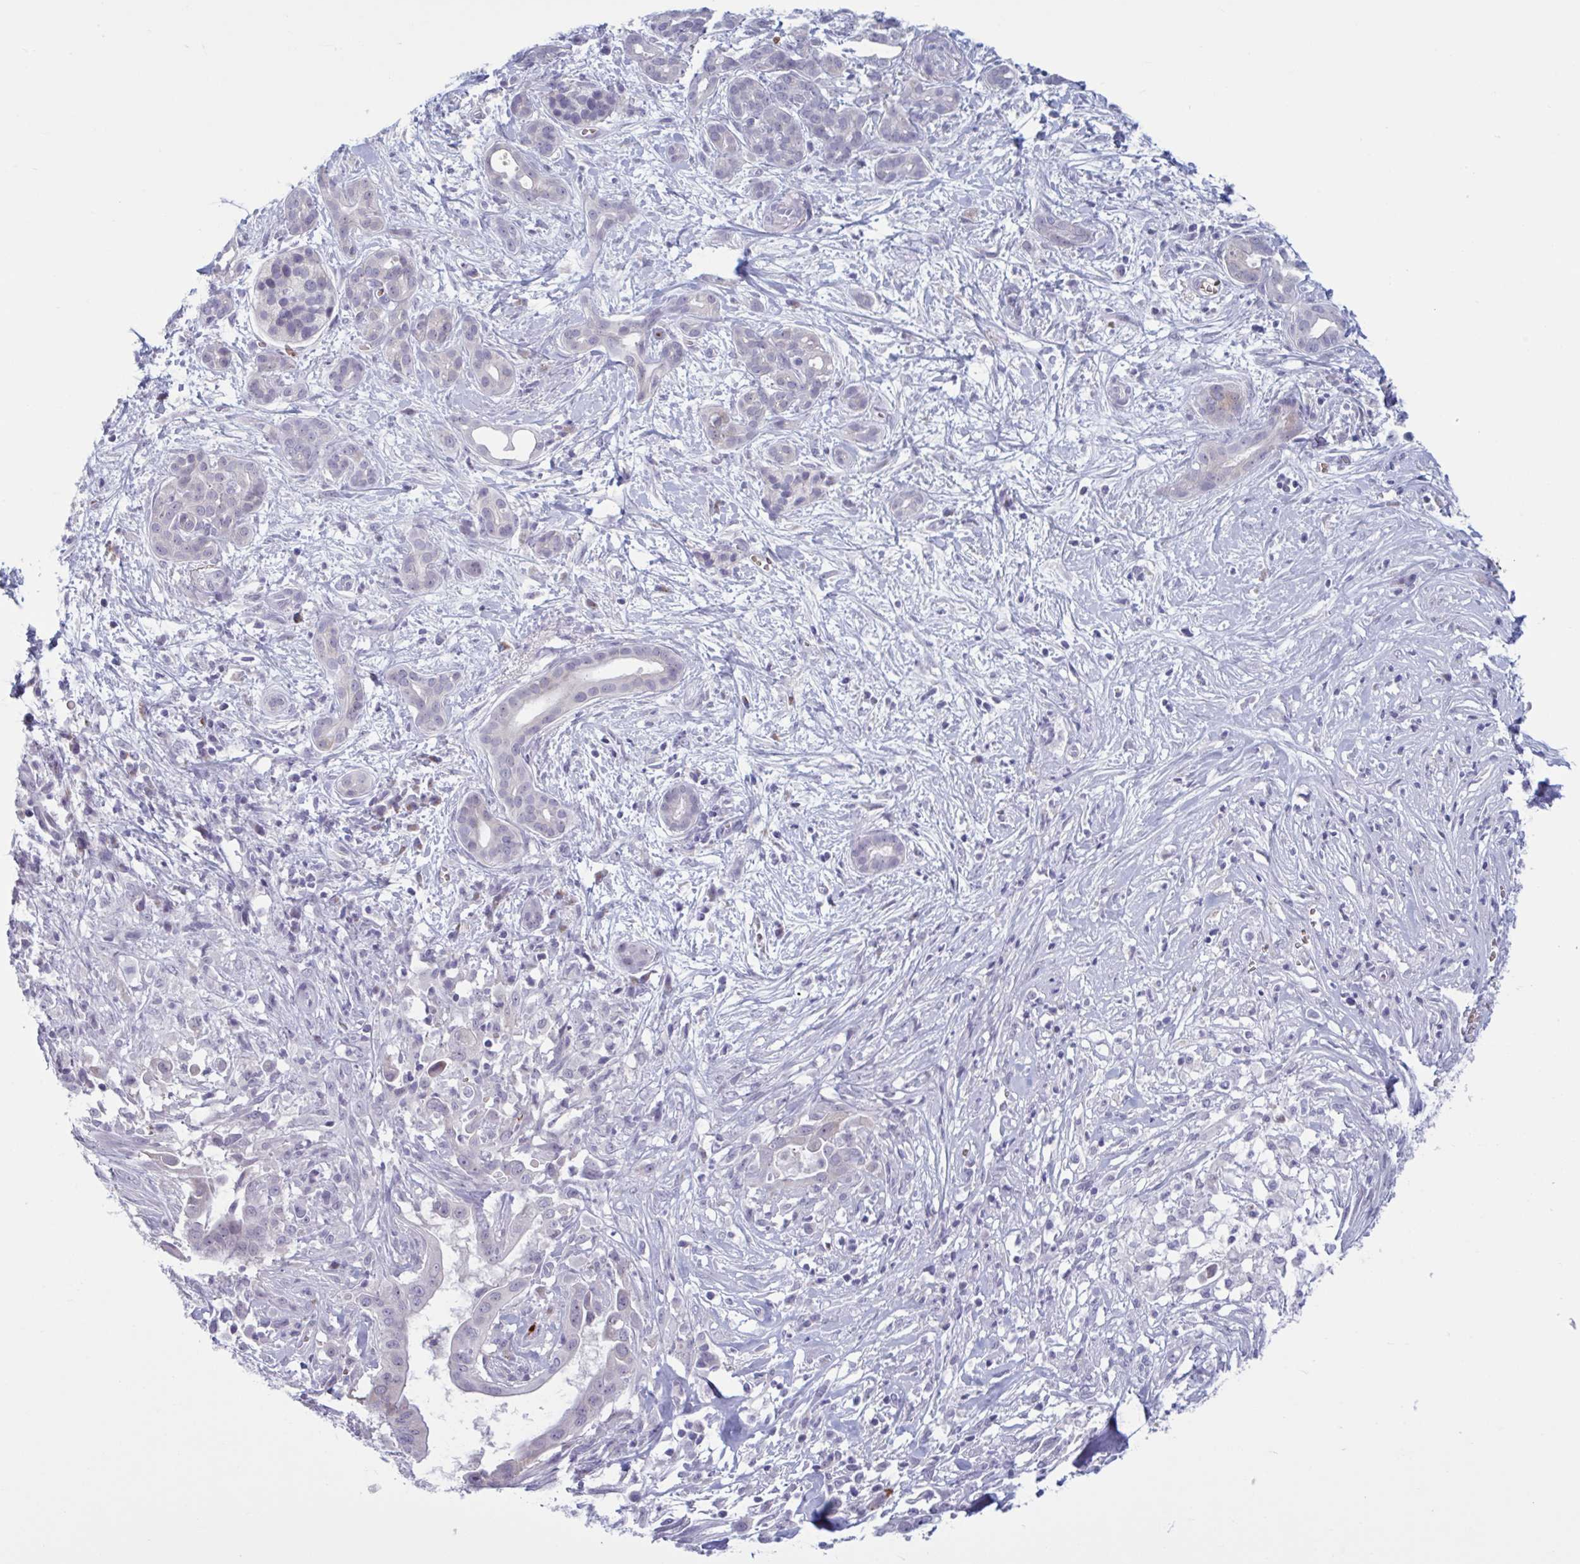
{"staining": {"intensity": "negative", "quantity": "none", "location": "none"}, "tissue": "pancreatic cancer", "cell_type": "Tumor cells", "image_type": "cancer", "snomed": [{"axis": "morphology", "description": "Adenocarcinoma, NOS"}, {"axis": "topography", "description": "Pancreas"}], "caption": "Histopathology image shows no protein expression in tumor cells of adenocarcinoma (pancreatic) tissue.", "gene": "HSD11B2", "patient": {"sex": "male", "age": 61}}